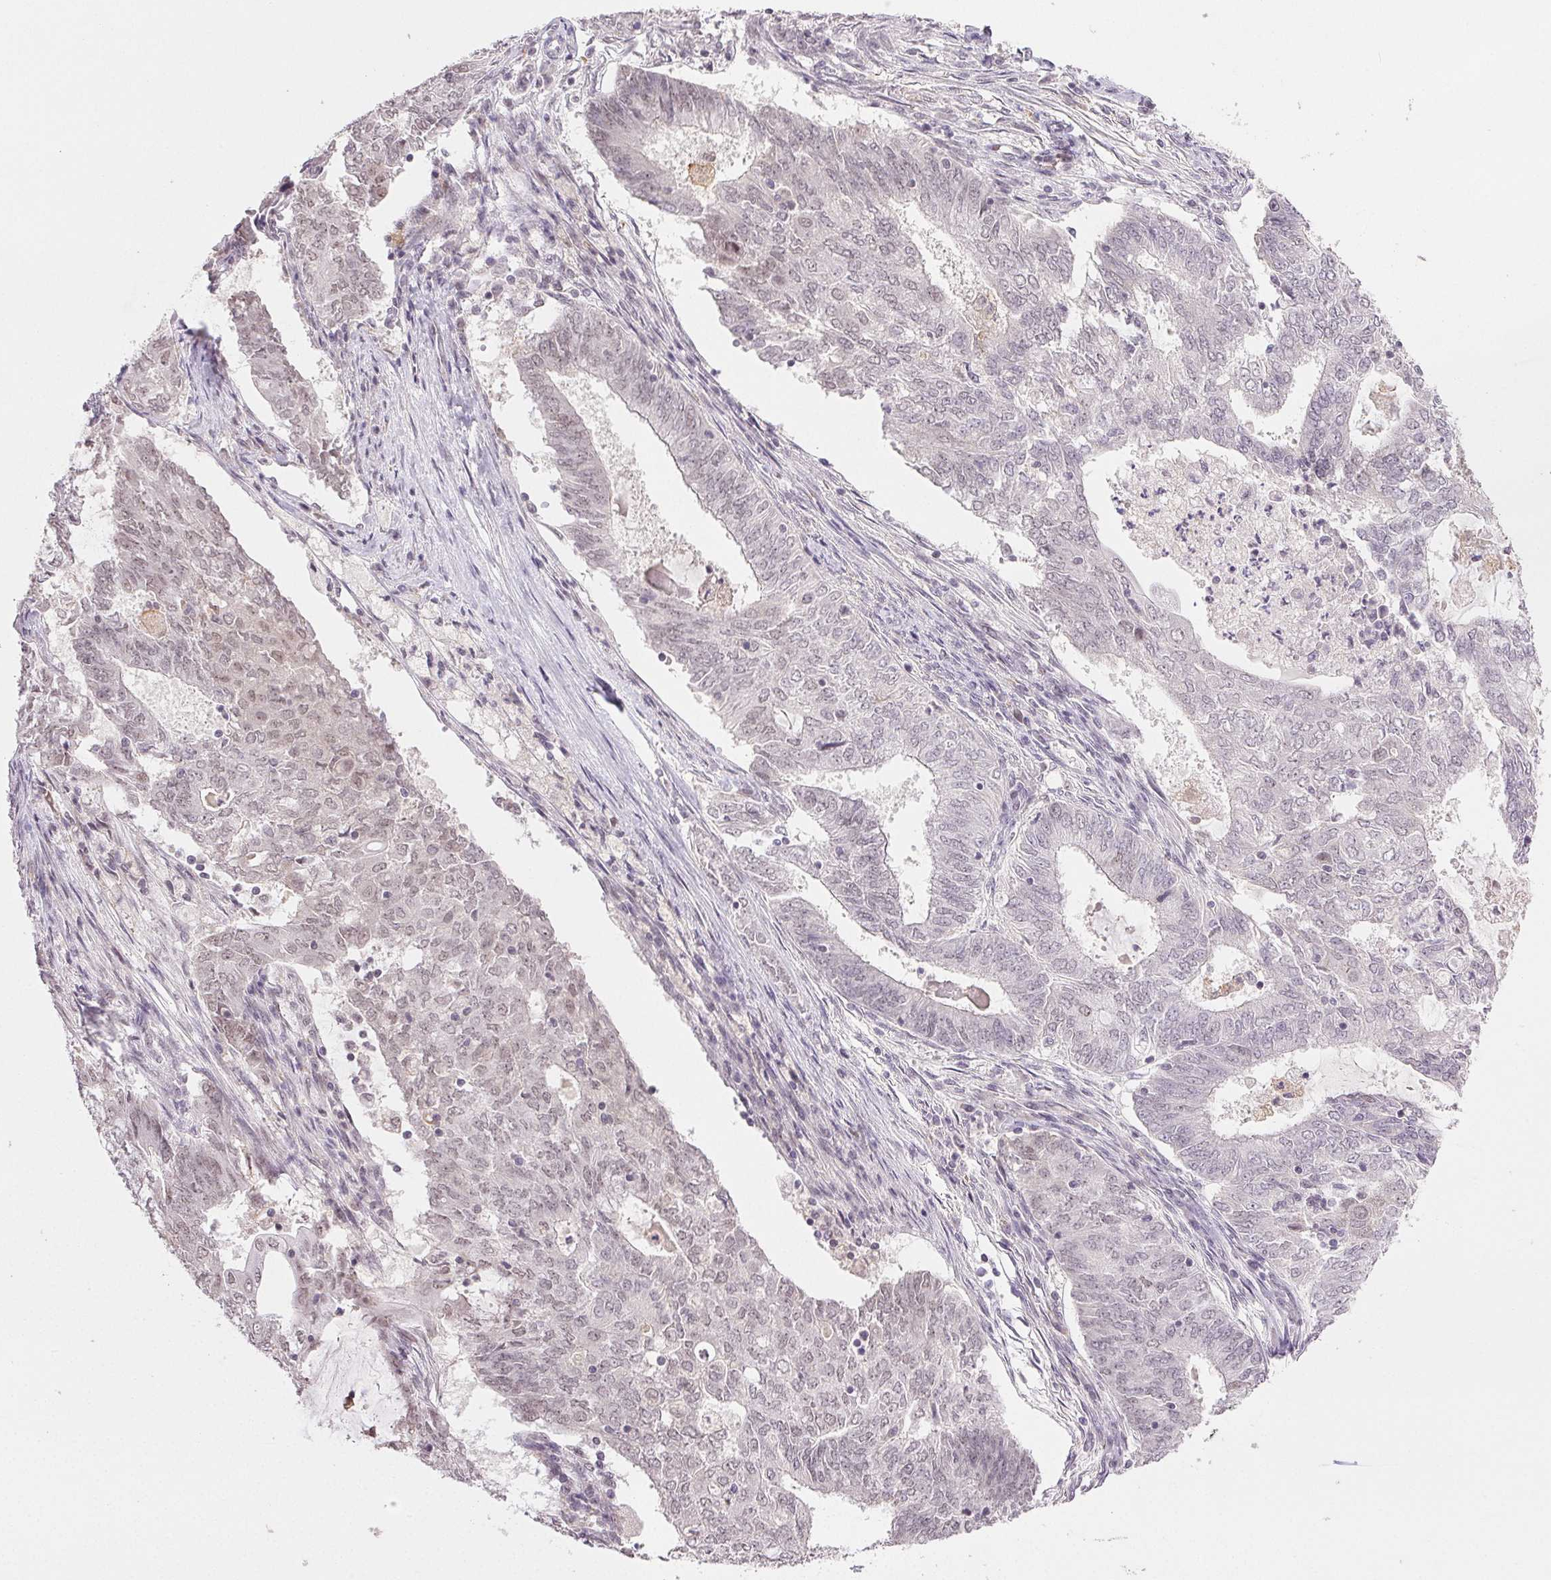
{"staining": {"intensity": "moderate", "quantity": "<25%", "location": "nuclear"}, "tissue": "endometrial cancer", "cell_type": "Tumor cells", "image_type": "cancer", "snomed": [{"axis": "morphology", "description": "Adenocarcinoma, NOS"}, {"axis": "topography", "description": "Endometrium"}], "caption": "This is a histology image of IHC staining of endometrial cancer (adenocarcinoma), which shows moderate staining in the nuclear of tumor cells.", "gene": "PRPF18", "patient": {"sex": "female", "age": 62}}